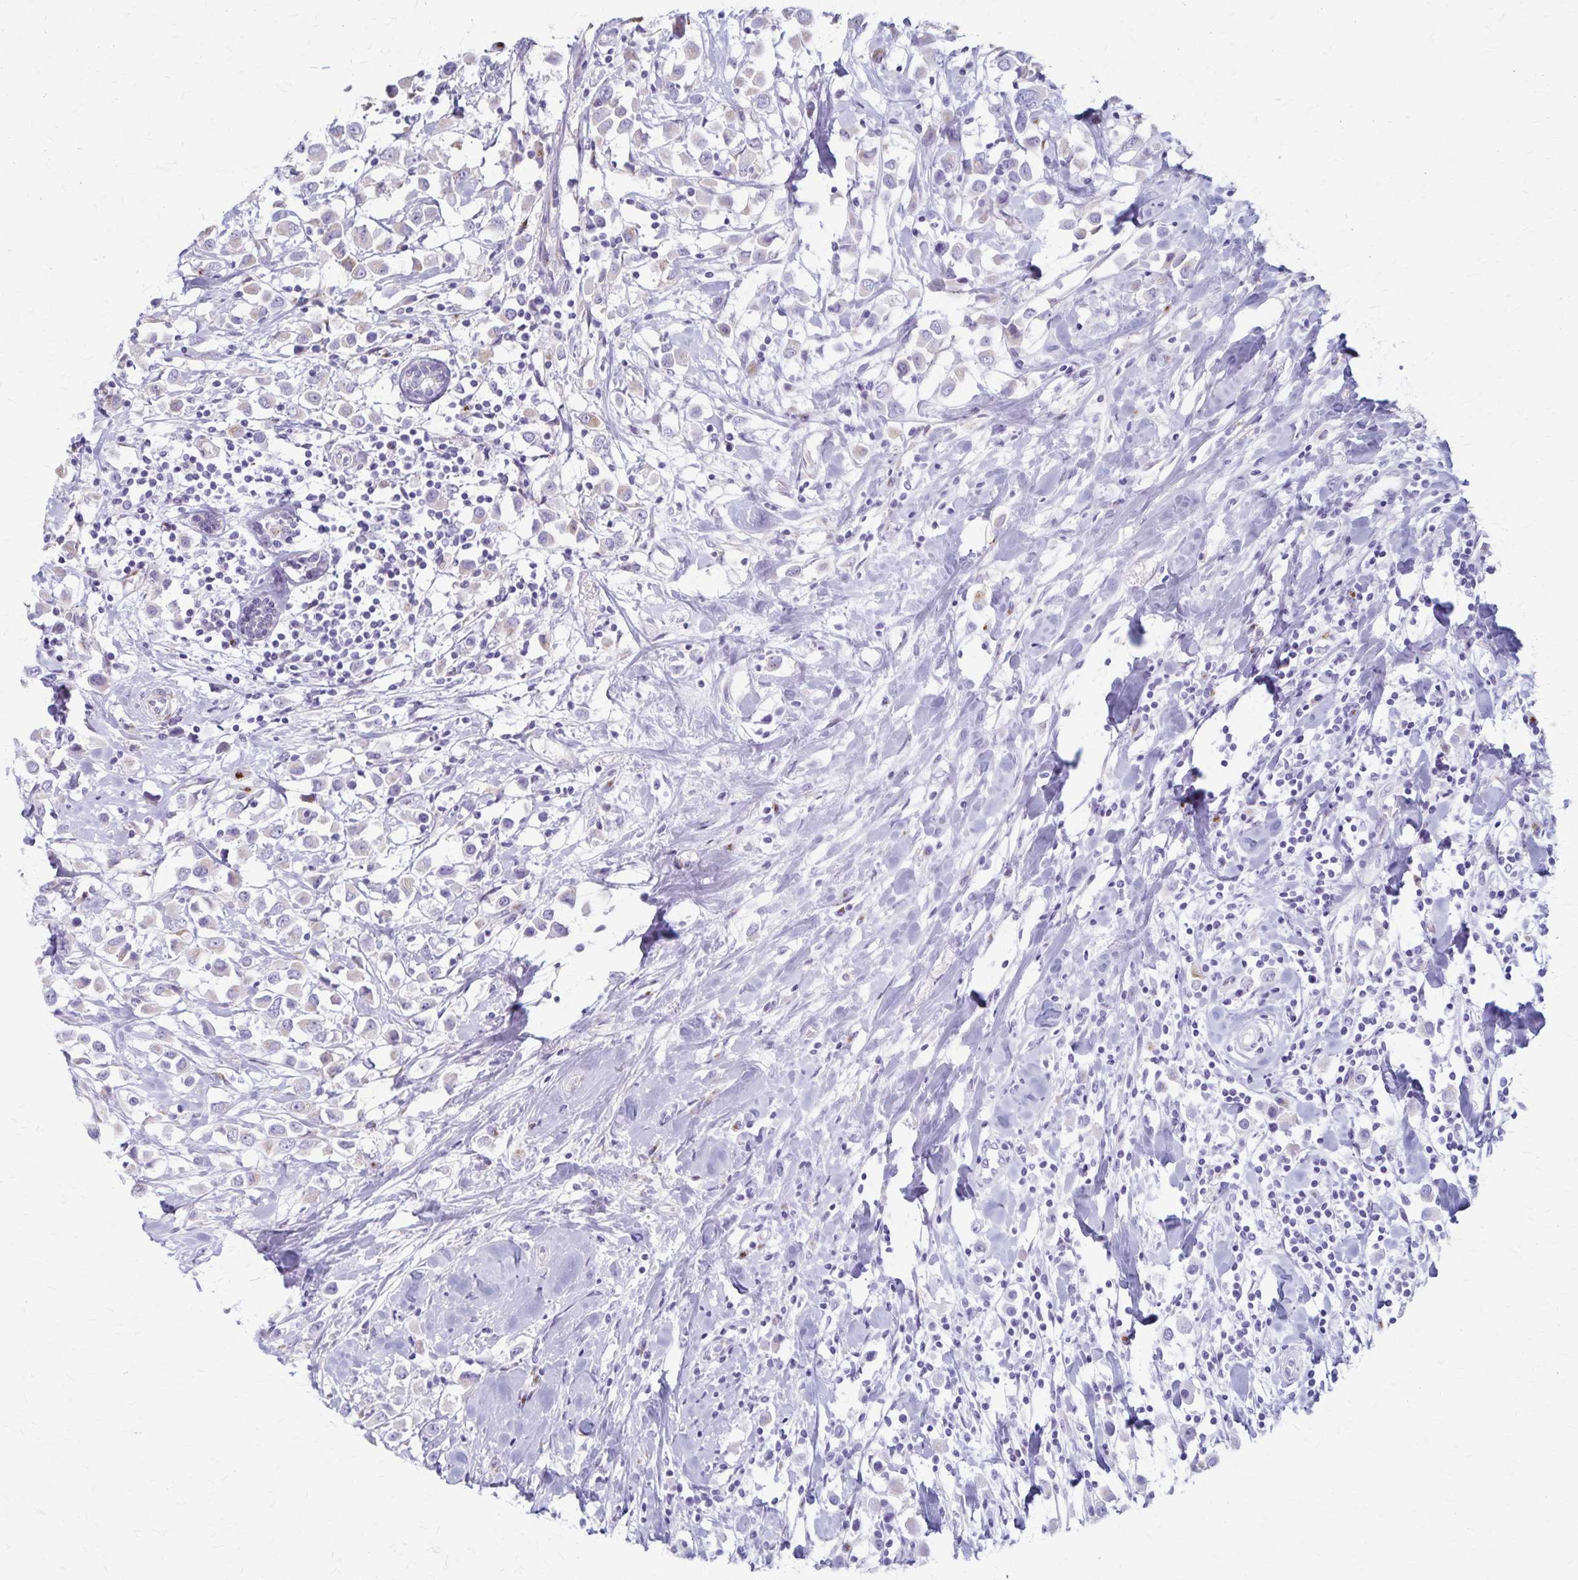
{"staining": {"intensity": "weak", "quantity": "<25%", "location": "cytoplasmic/membranous"}, "tissue": "breast cancer", "cell_type": "Tumor cells", "image_type": "cancer", "snomed": [{"axis": "morphology", "description": "Duct carcinoma"}, {"axis": "topography", "description": "Breast"}], "caption": "The photomicrograph shows no staining of tumor cells in breast intraductal carcinoma.", "gene": "MCFD2", "patient": {"sex": "female", "age": 61}}